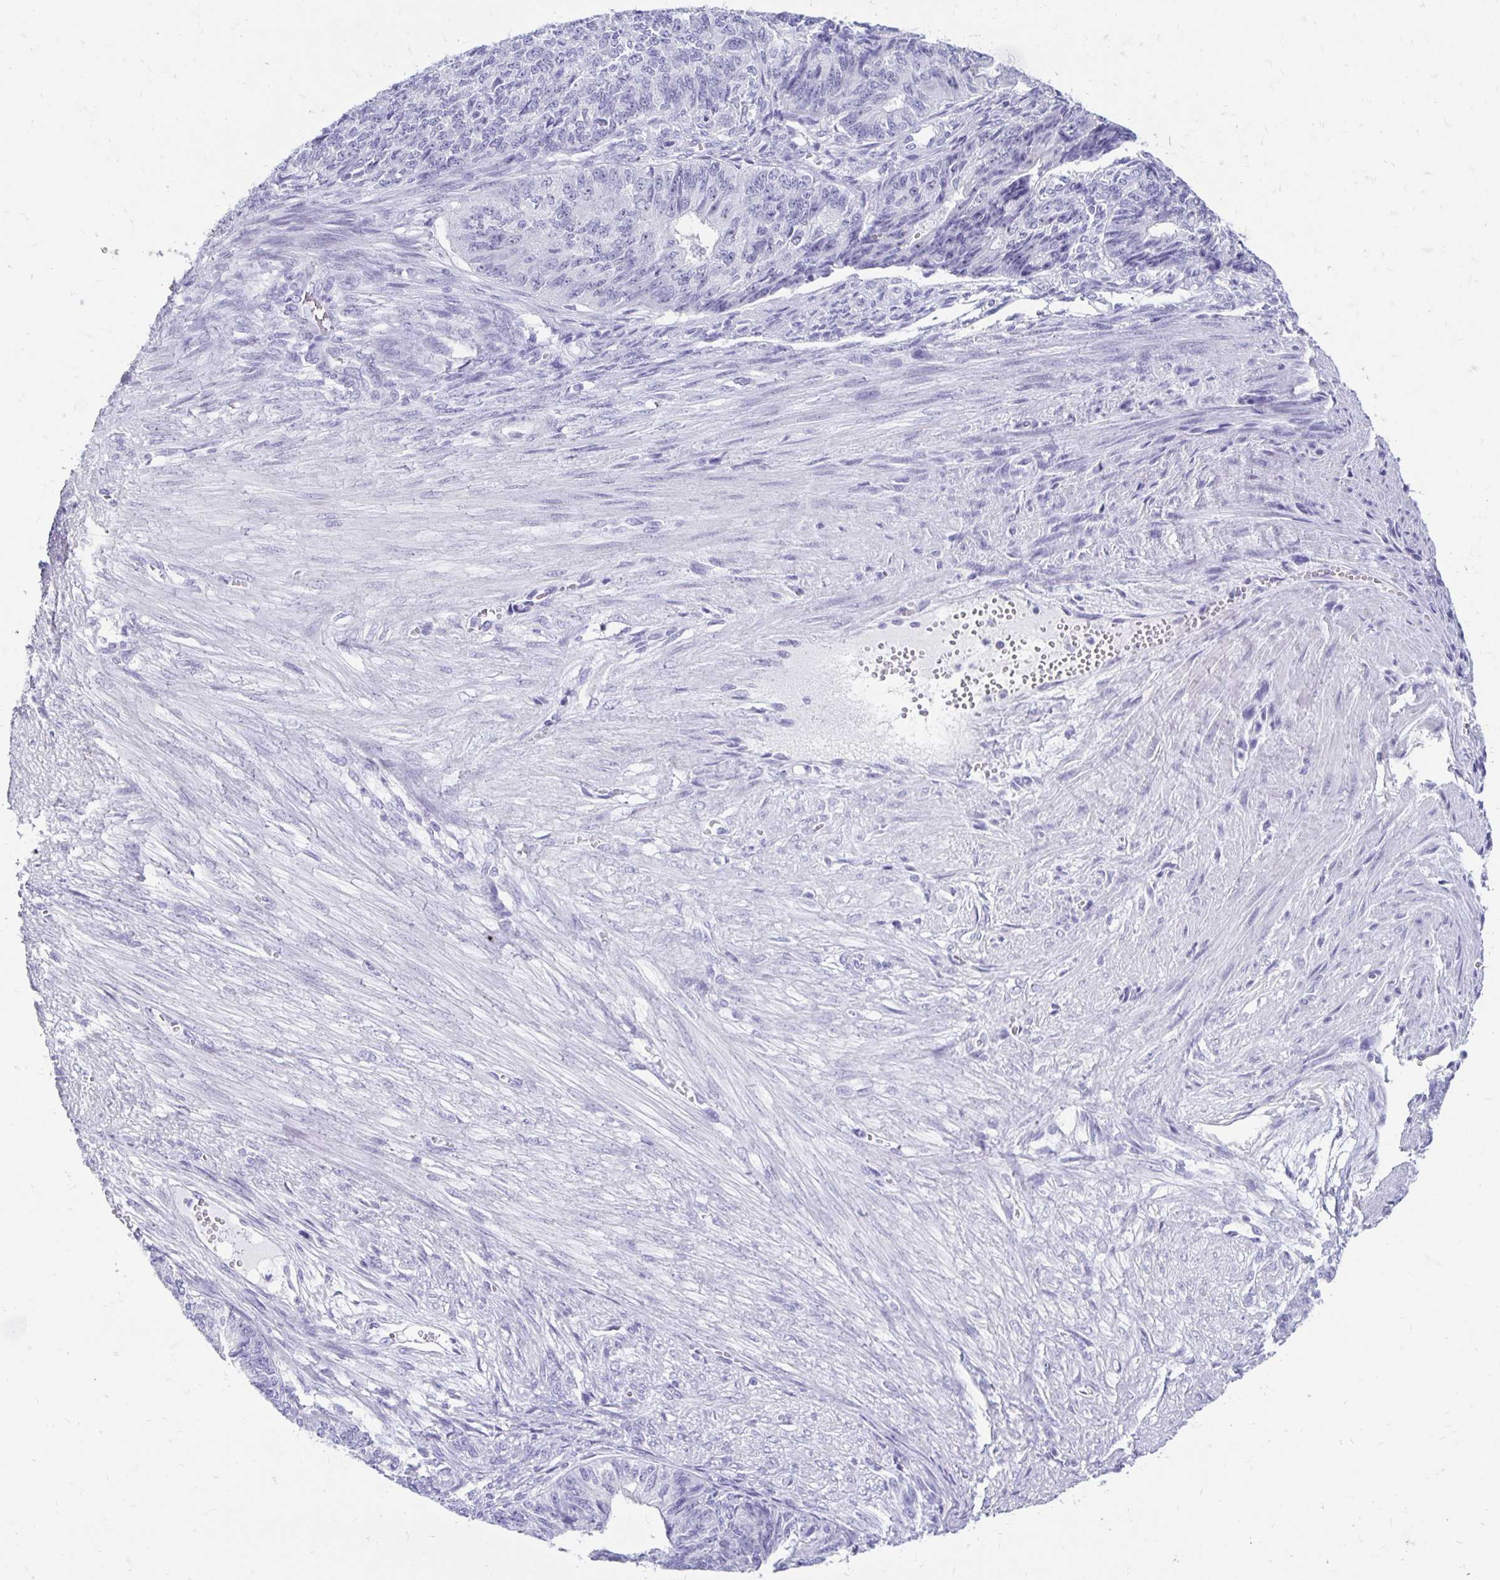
{"staining": {"intensity": "negative", "quantity": "none", "location": "none"}, "tissue": "endometrial cancer", "cell_type": "Tumor cells", "image_type": "cancer", "snomed": [{"axis": "morphology", "description": "Adenocarcinoma, NOS"}, {"axis": "topography", "description": "Endometrium"}], "caption": "The image shows no significant staining in tumor cells of endometrial cancer (adenocarcinoma).", "gene": "CST6", "patient": {"sex": "female", "age": 32}}